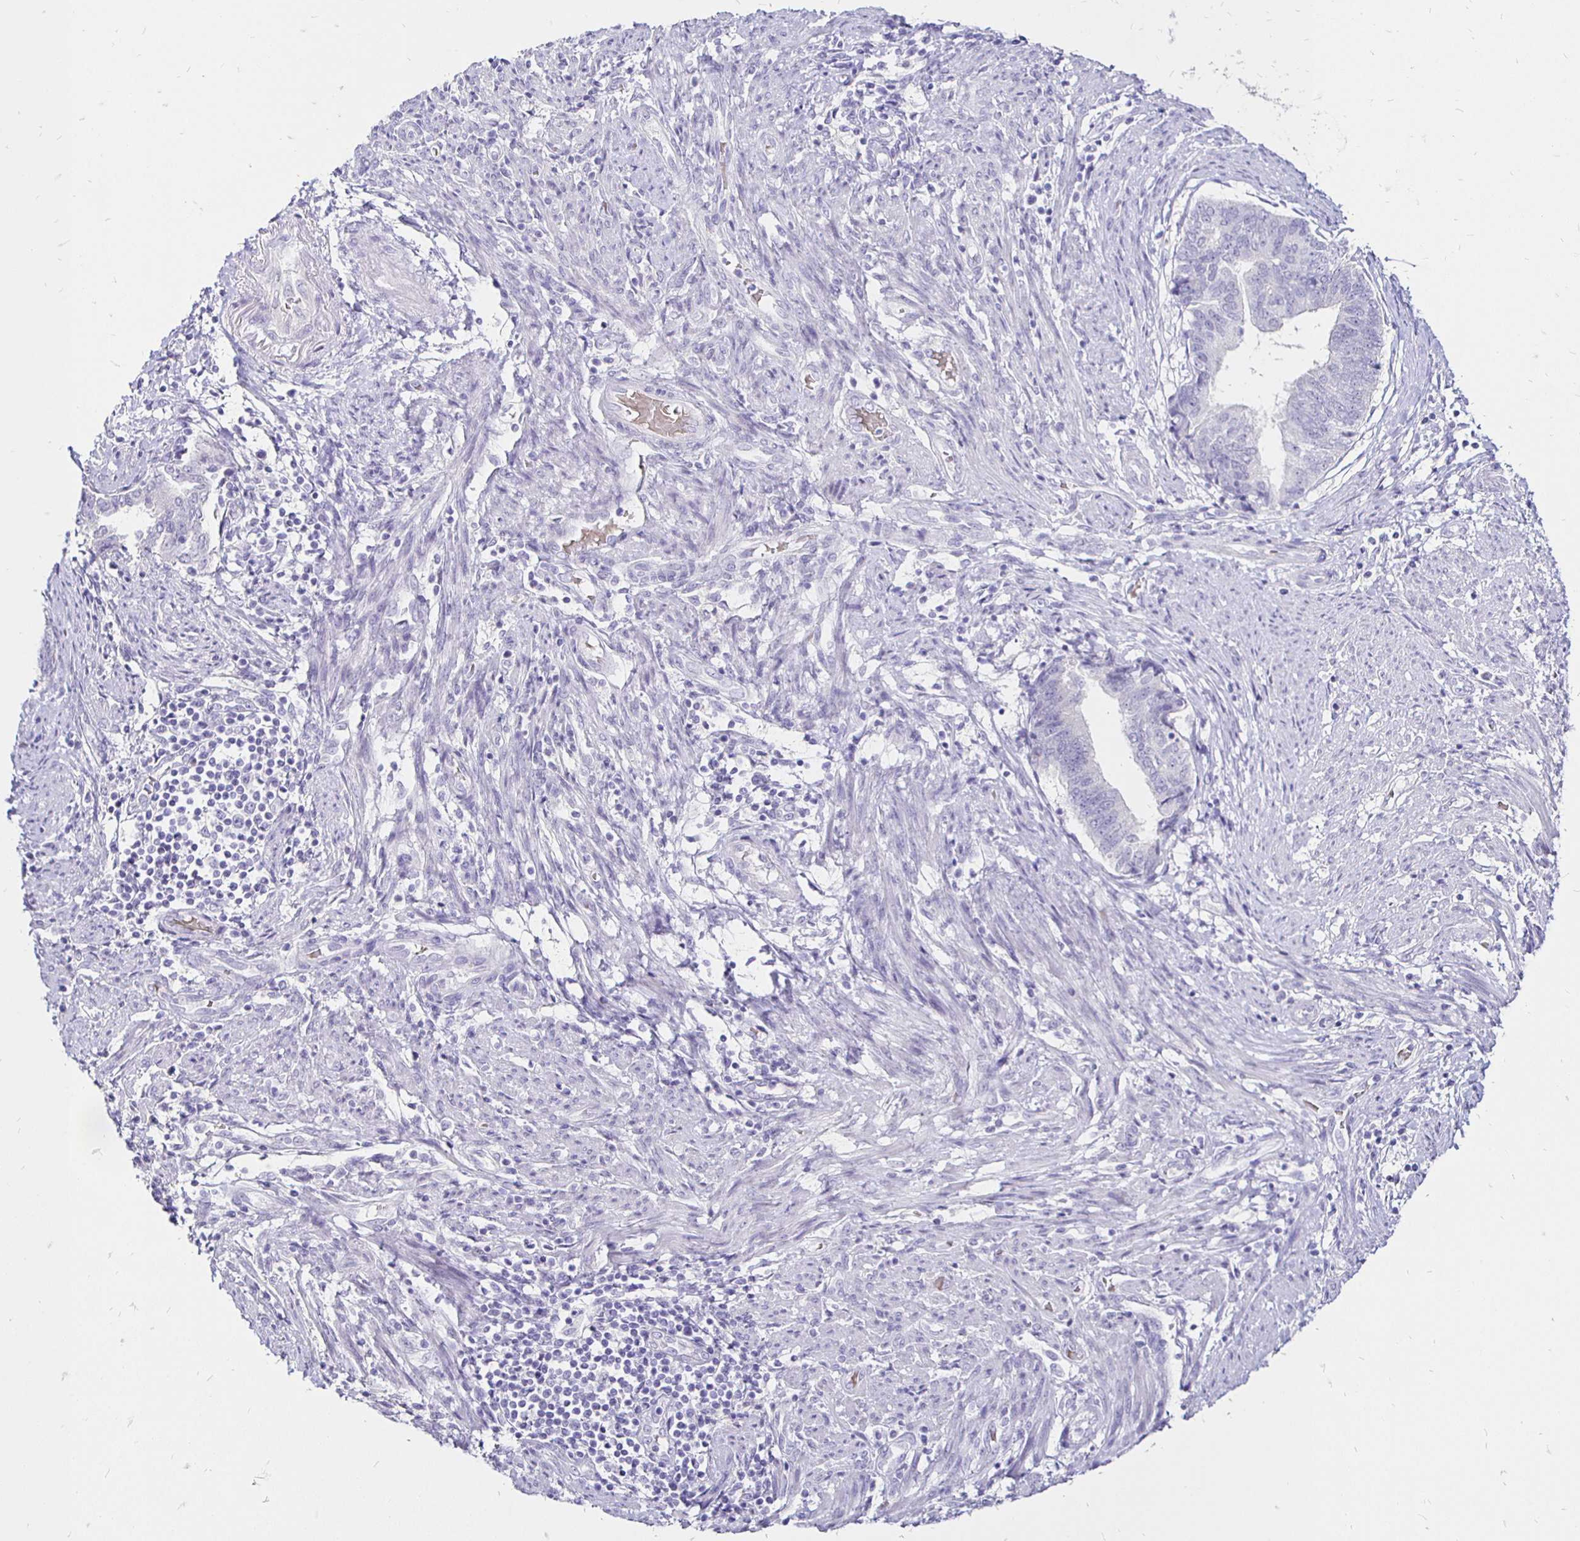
{"staining": {"intensity": "negative", "quantity": "none", "location": "none"}, "tissue": "endometrial cancer", "cell_type": "Tumor cells", "image_type": "cancer", "snomed": [{"axis": "morphology", "description": "Adenocarcinoma, NOS"}, {"axis": "topography", "description": "Endometrium"}], "caption": "An immunohistochemistry micrograph of endometrial cancer (adenocarcinoma) is shown. There is no staining in tumor cells of endometrial cancer (adenocarcinoma).", "gene": "IRGC", "patient": {"sex": "female", "age": 65}}